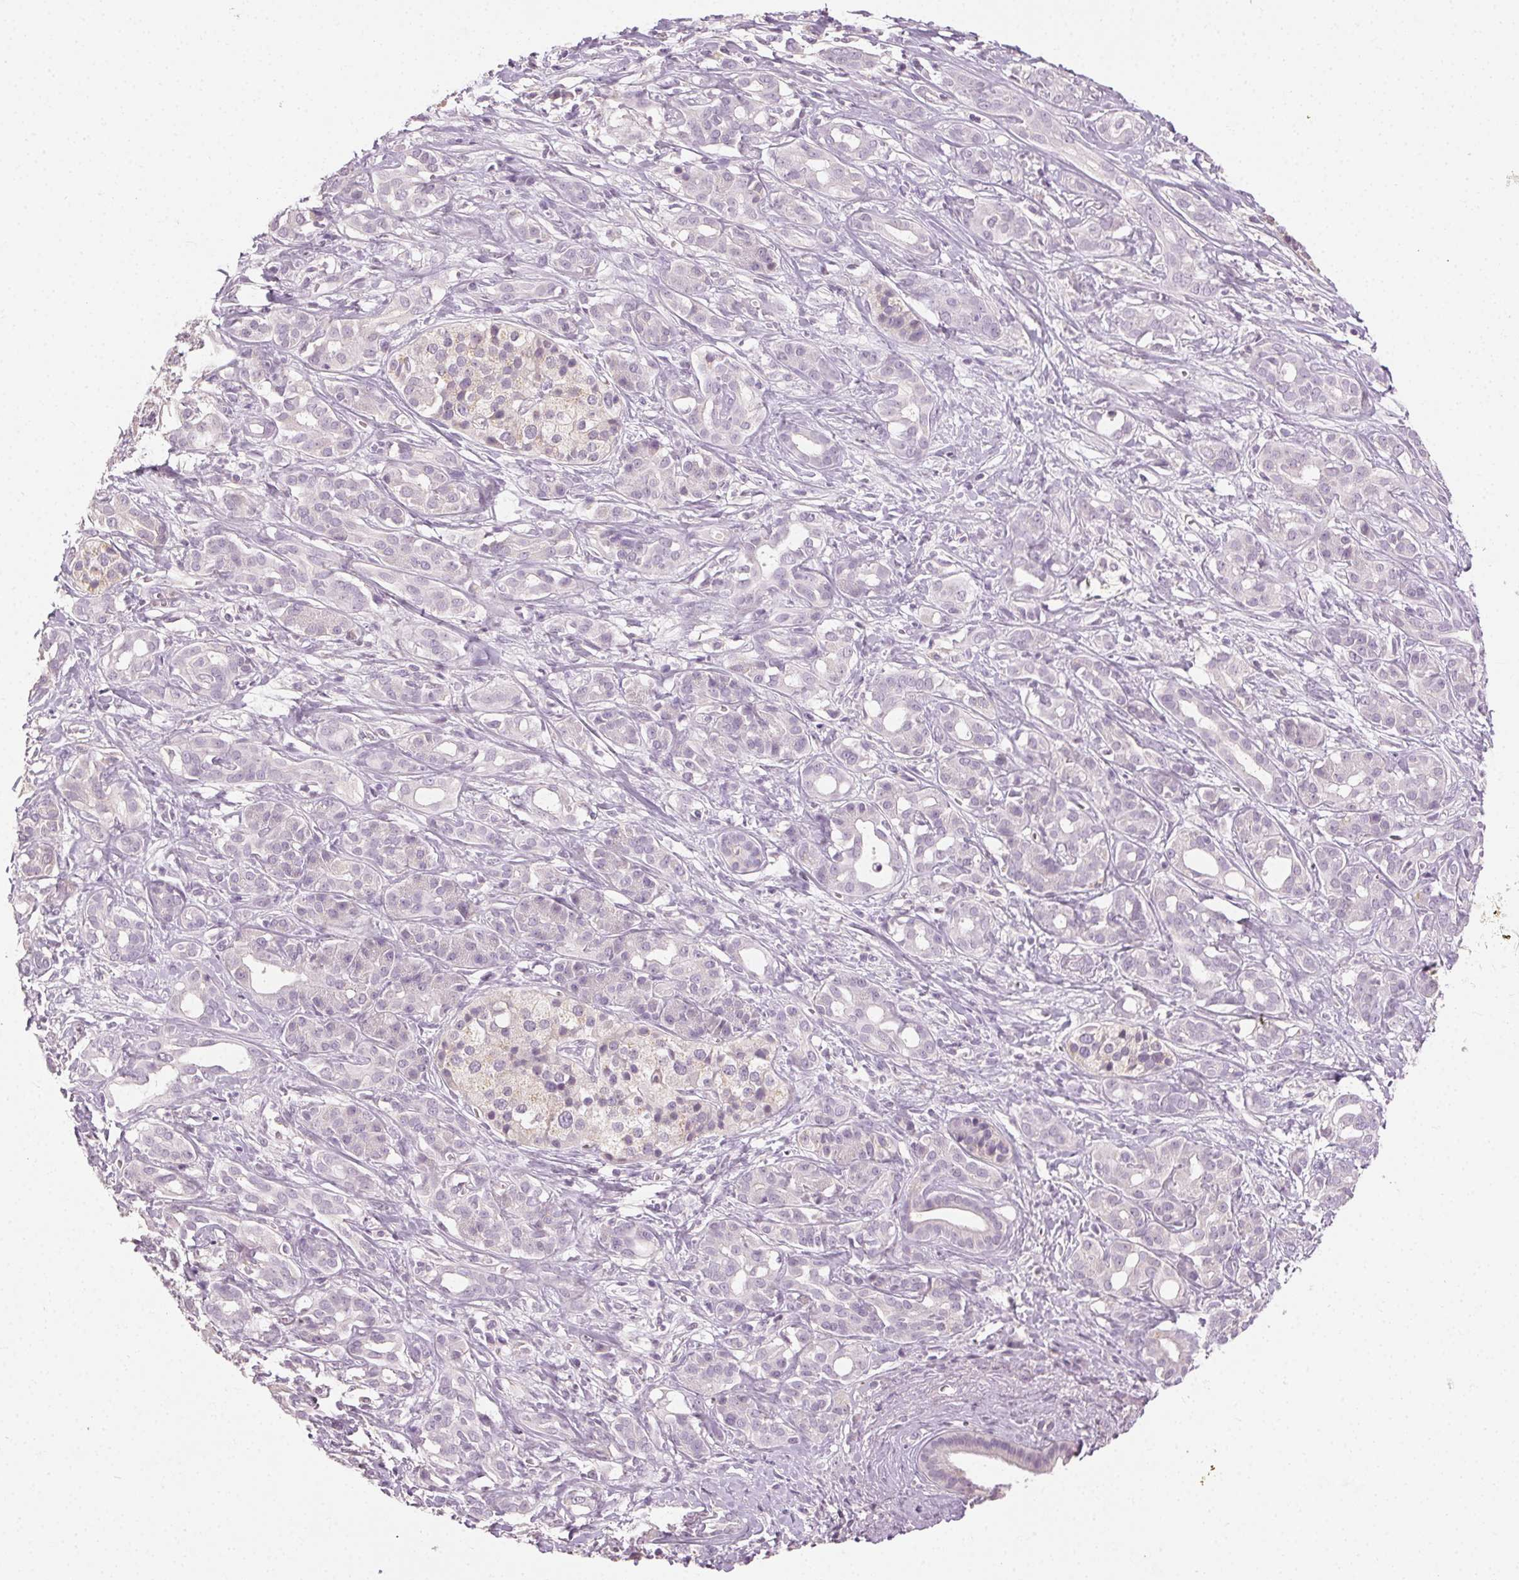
{"staining": {"intensity": "negative", "quantity": "none", "location": "none"}, "tissue": "pancreatic cancer", "cell_type": "Tumor cells", "image_type": "cancer", "snomed": [{"axis": "morphology", "description": "Adenocarcinoma, NOS"}, {"axis": "topography", "description": "Pancreas"}], "caption": "Immunohistochemistry photomicrograph of neoplastic tissue: pancreatic adenocarcinoma stained with DAB (3,3'-diaminobenzidine) demonstrates no significant protein staining in tumor cells.", "gene": "CLTRN", "patient": {"sex": "male", "age": 61}}